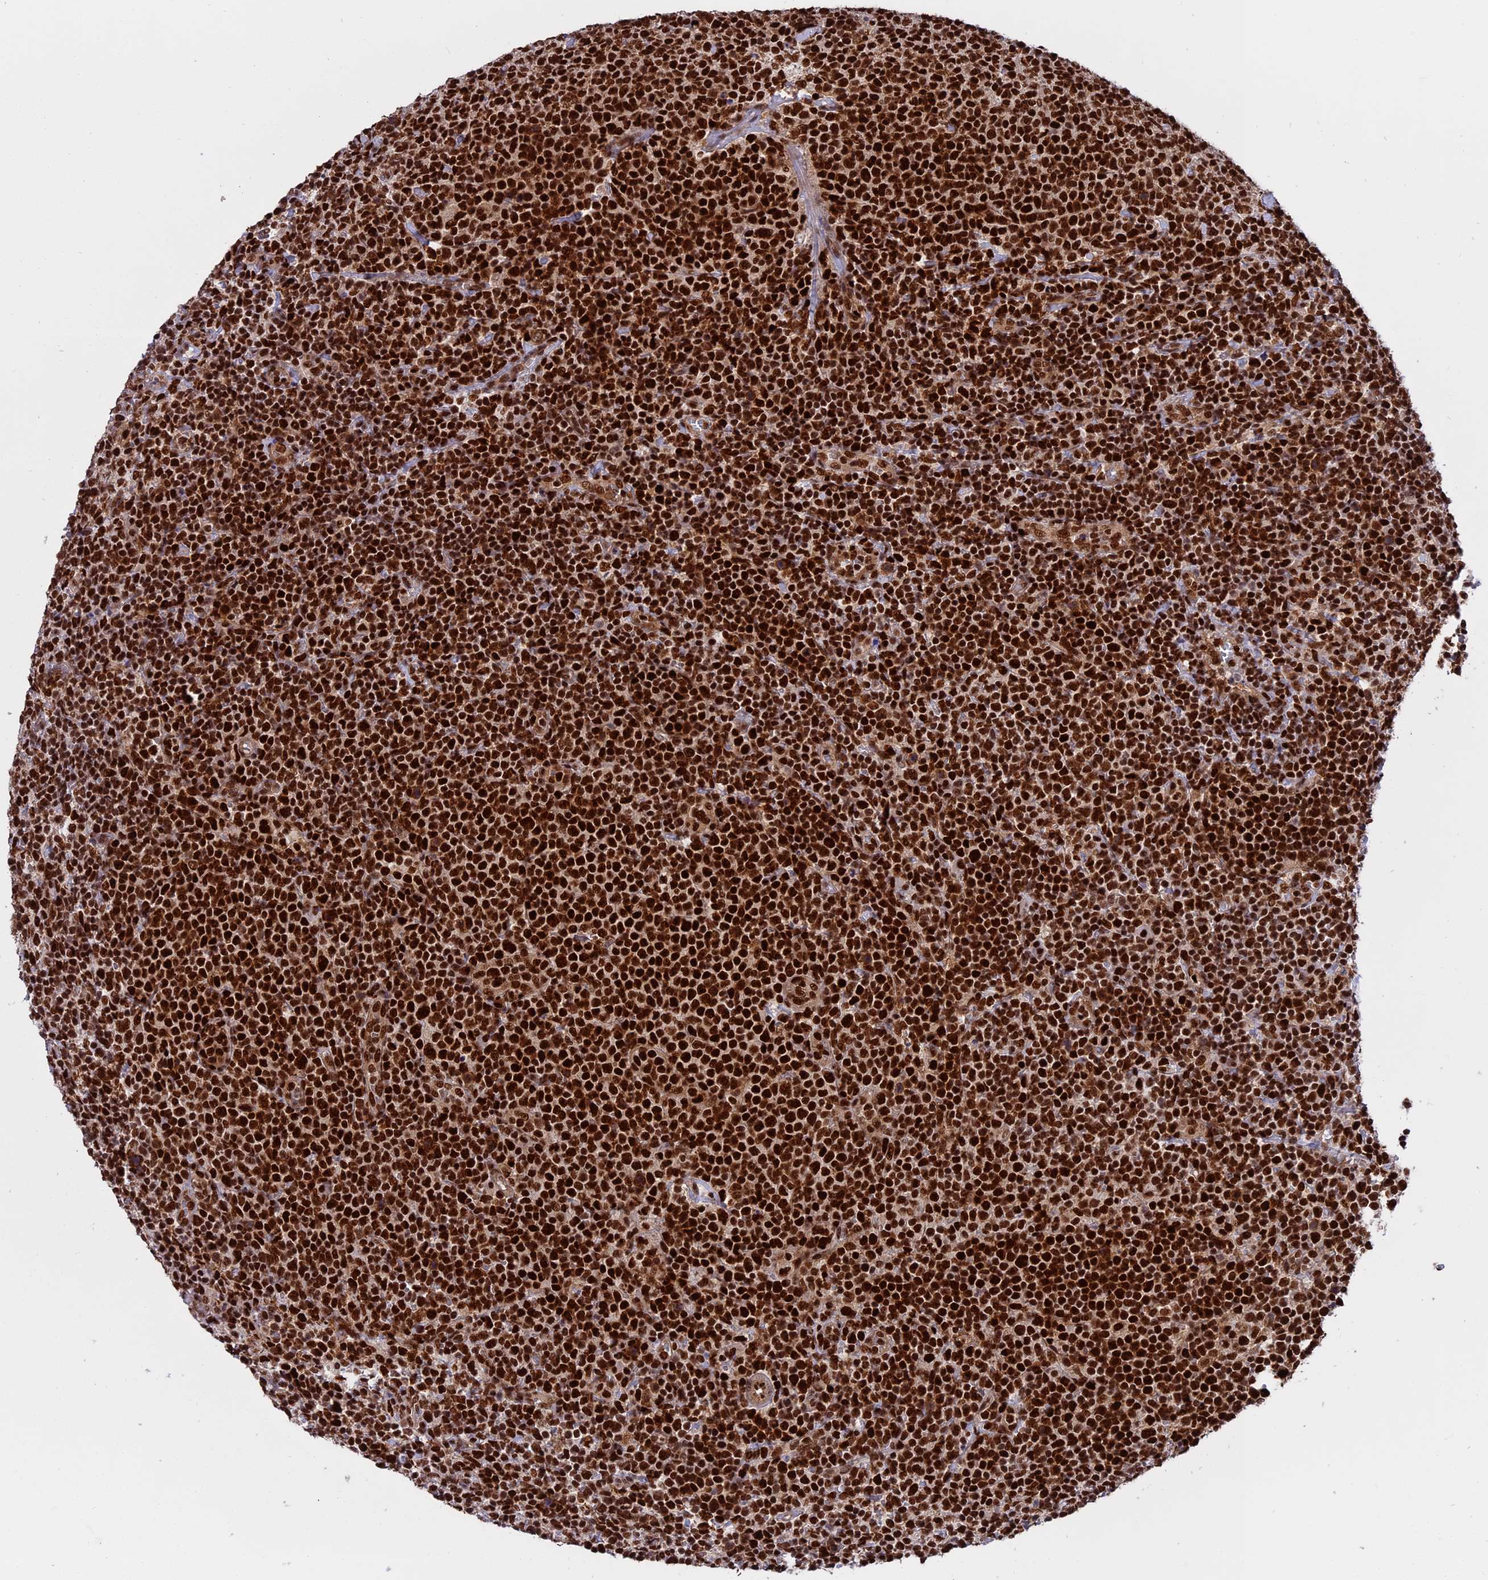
{"staining": {"intensity": "strong", "quantity": ">75%", "location": "nuclear"}, "tissue": "lymphoma", "cell_type": "Tumor cells", "image_type": "cancer", "snomed": [{"axis": "morphology", "description": "Malignant lymphoma, non-Hodgkin's type, High grade"}, {"axis": "topography", "description": "Lymph node"}], "caption": "Protein expression analysis of human malignant lymphoma, non-Hodgkin's type (high-grade) reveals strong nuclear staining in about >75% of tumor cells.", "gene": "RAMAC", "patient": {"sex": "male", "age": 61}}